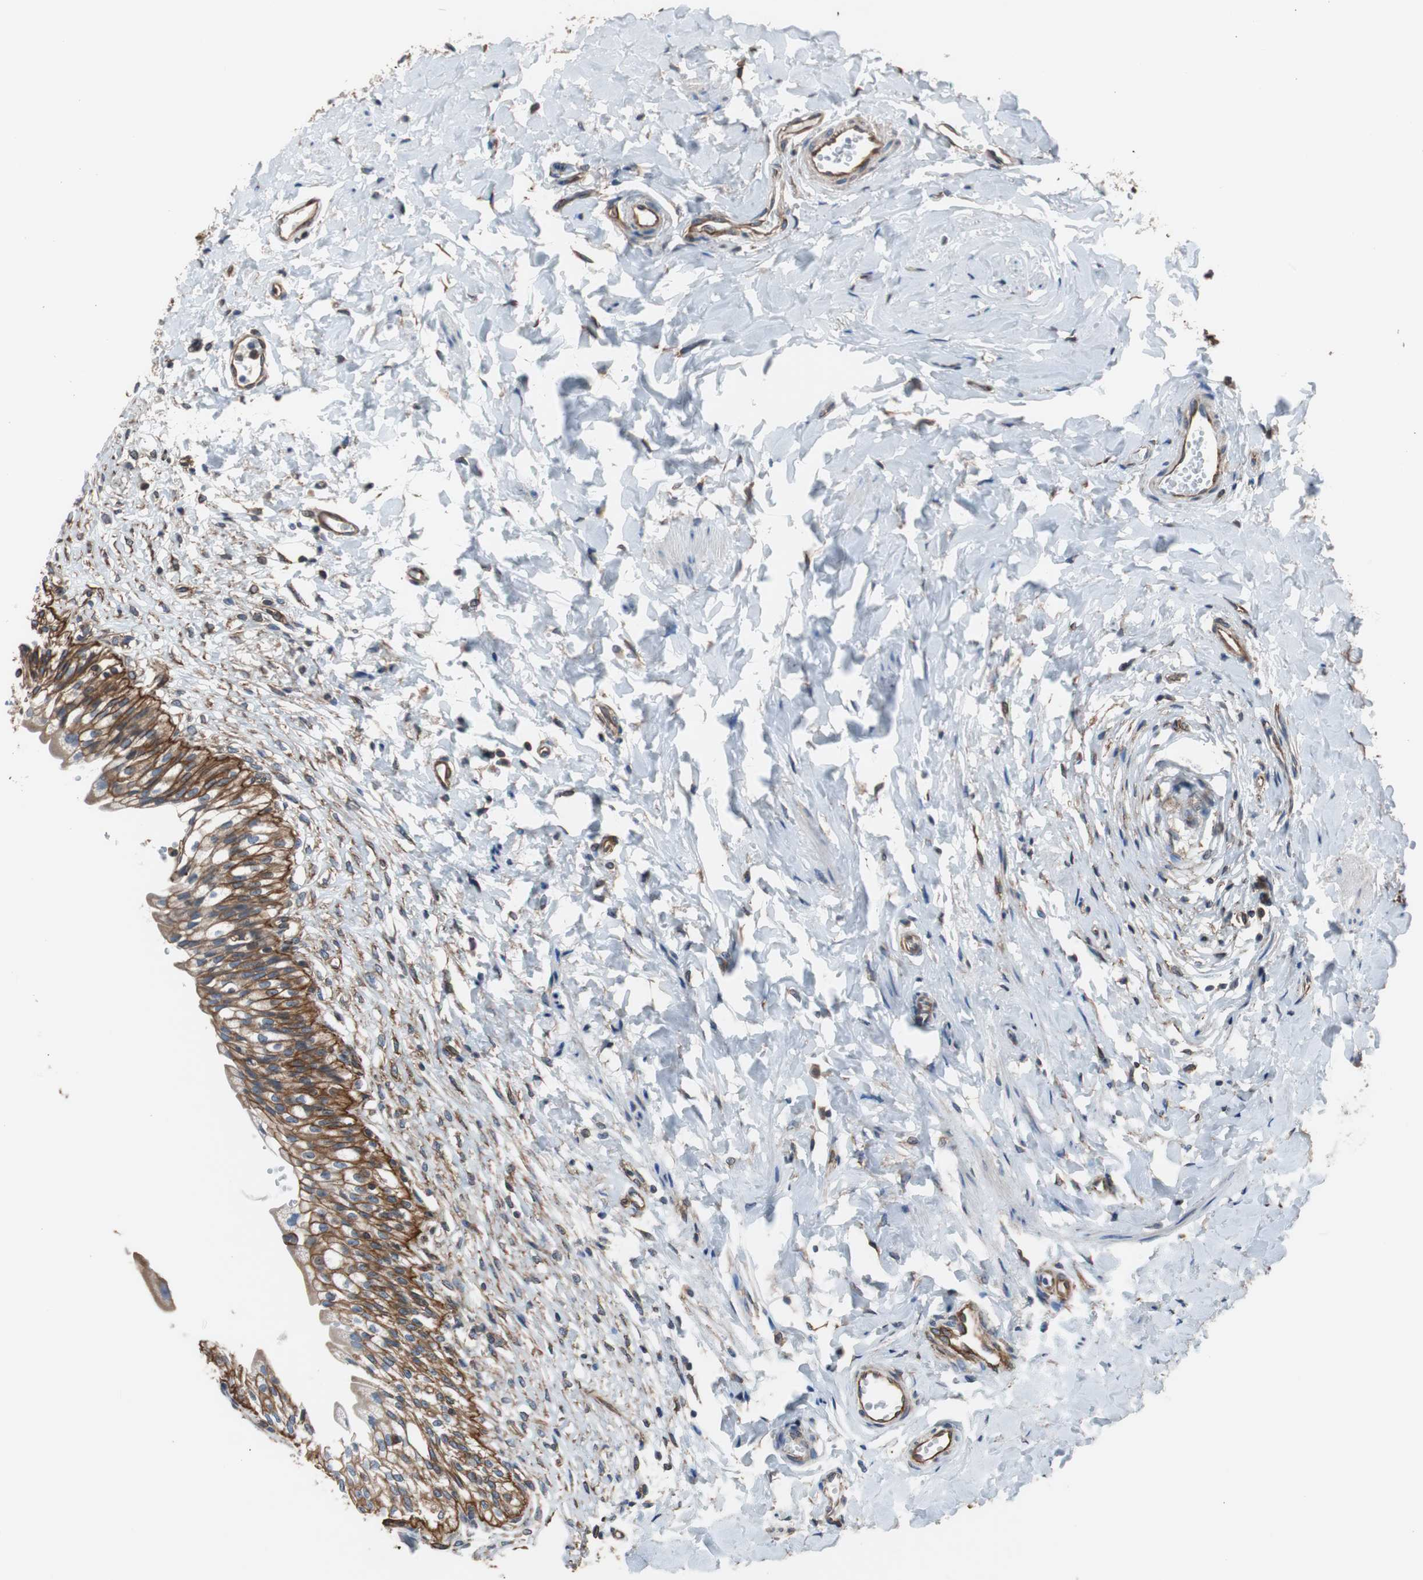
{"staining": {"intensity": "strong", "quantity": ">75%", "location": "cytoplasmic/membranous"}, "tissue": "urinary bladder", "cell_type": "Urothelial cells", "image_type": "normal", "snomed": [{"axis": "morphology", "description": "Normal tissue, NOS"}, {"axis": "morphology", "description": "Inflammation, NOS"}, {"axis": "topography", "description": "Urinary bladder"}], "caption": "Protein staining by IHC displays strong cytoplasmic/membranous expression in about >75% of urothelial cells in normal urinary bladder. (brown staining indicates protein expression, while blue staining denotes nuclei).", "gene": "KIF3B", "patient": {"sex": "female", "age": 80}}